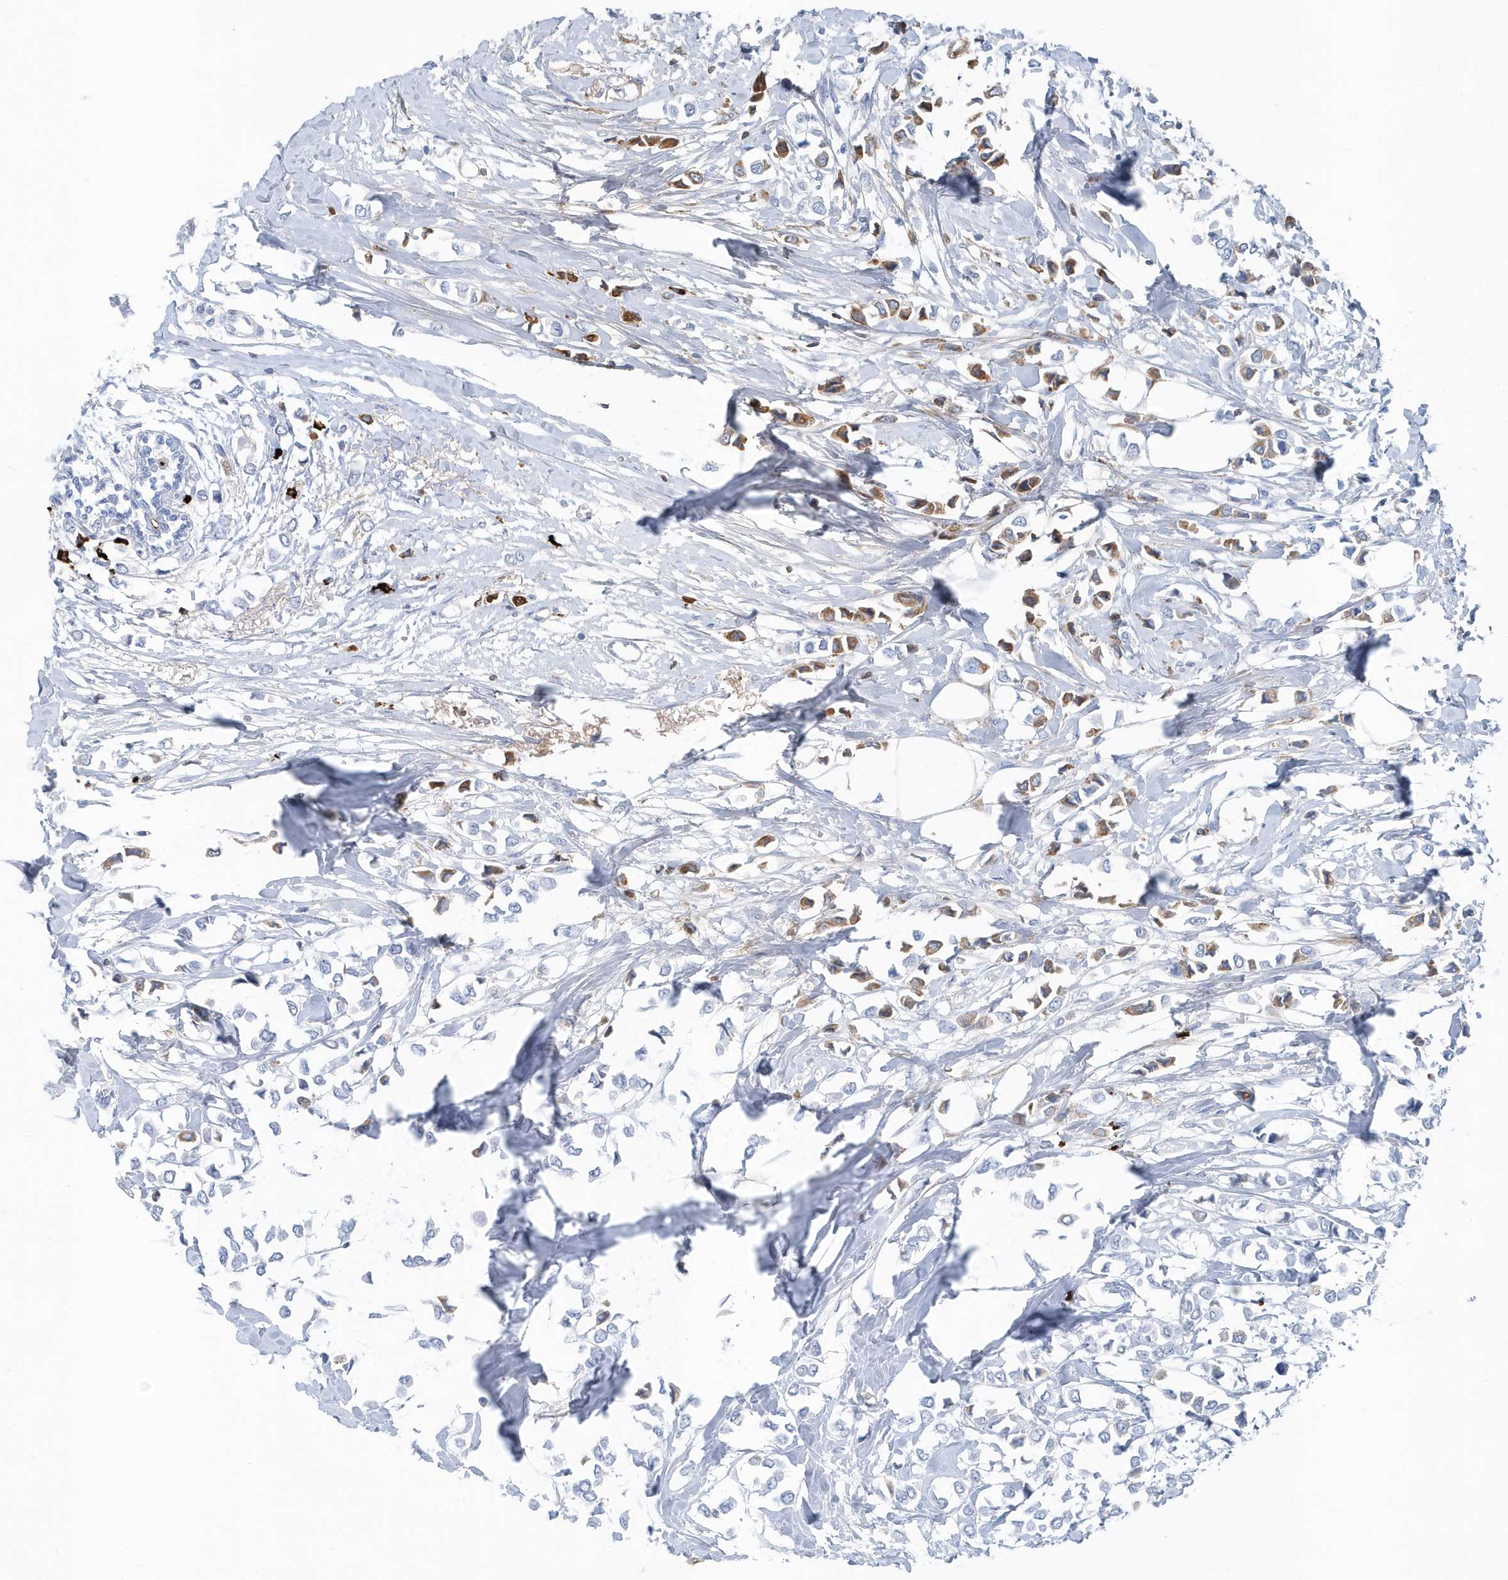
{"staining": {"intensity": "moderate", "quantity": "25%-75%", "location": "cytoplasmic/membranous"}, "tissue": "breast cancer", "cell_type": "Tumor cells", "image_type": "cancer", "snomed": [{"axis": "morphology", "description": "Lobular carcinoma"}, {"axis": "topography", "description": "Breast"}], "caption": "Tumor cells demonstrate medium levels of moderate cytoplasmic/membranous staining in approximately 25%-75% of cells in breast cancer (lobular carcinoma).", "gene": "JCHAIN", "patient": {"sex": "female", "age": 51}}